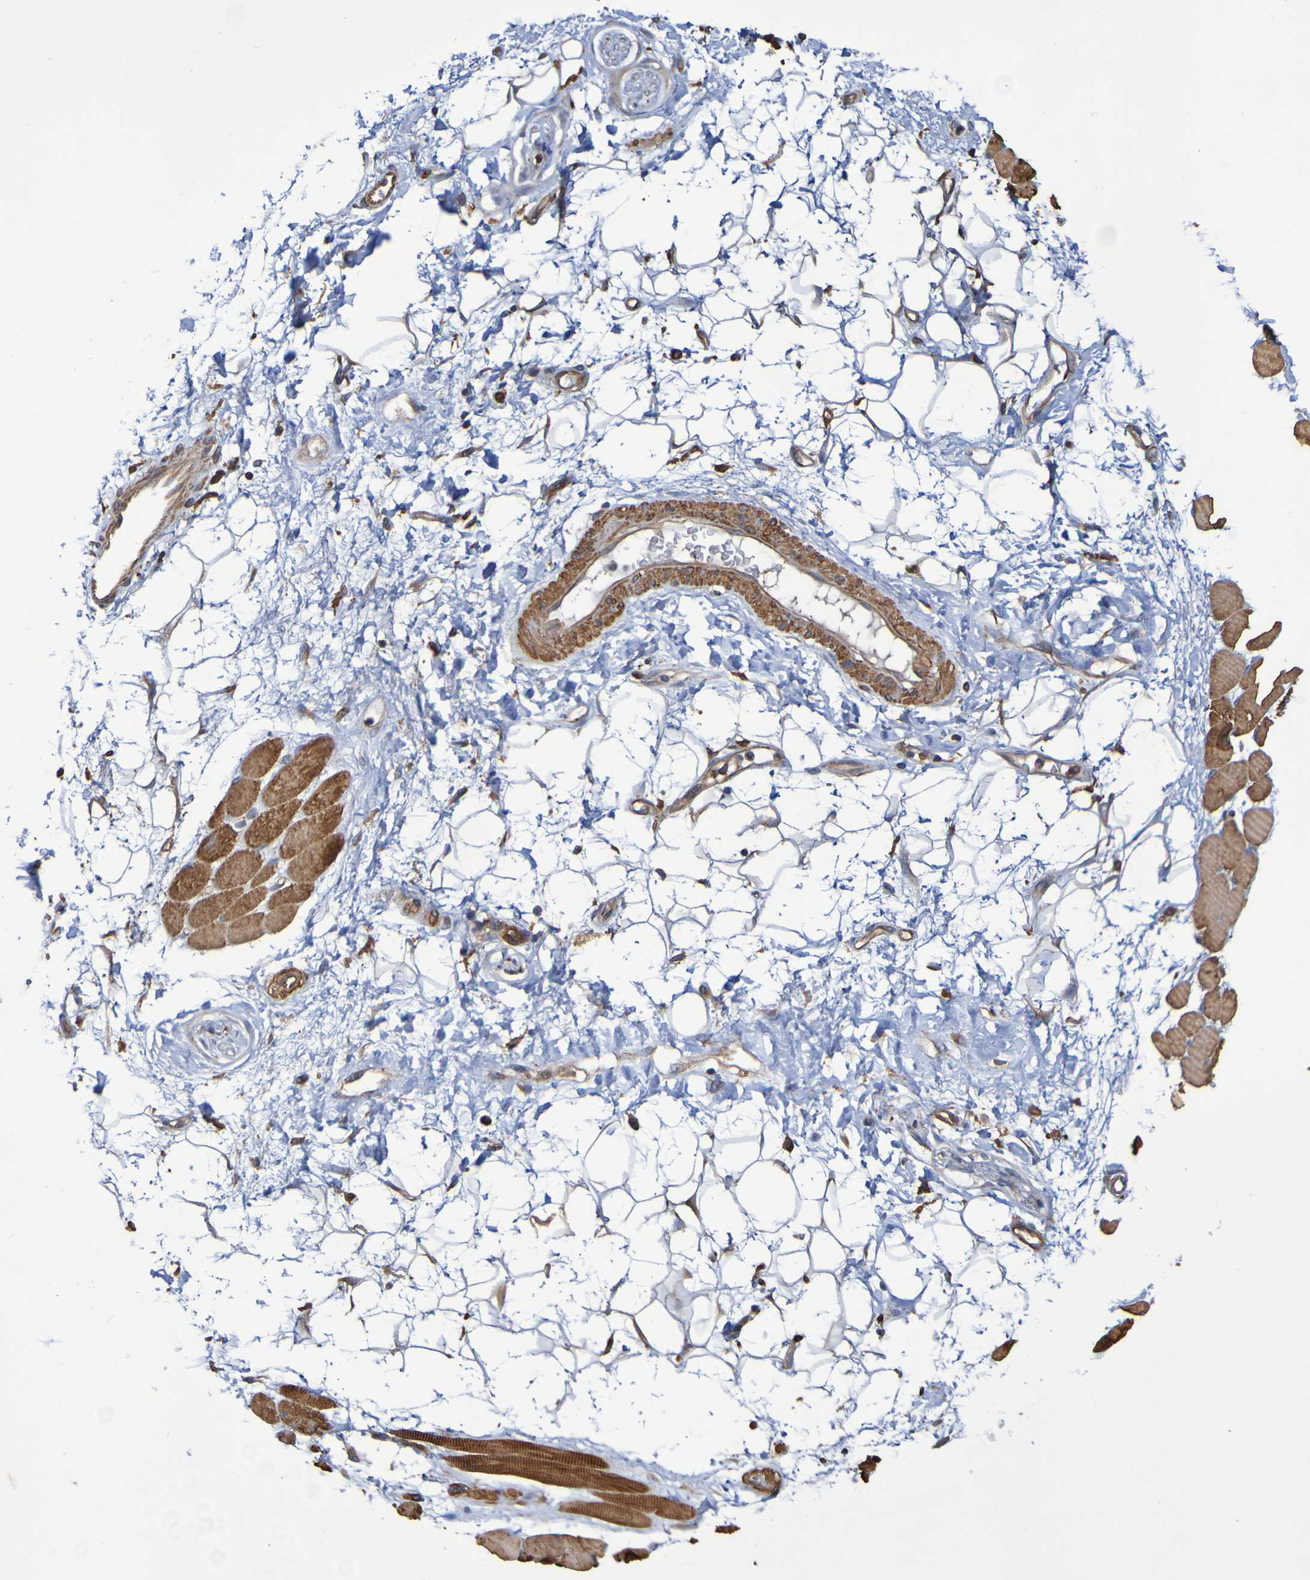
{"staining": {"intensity": "moderate", "quantity": ">75%", "location": "cytoplasmic/membranous"}, "tissue": "skeletal muscle", "cell_type": "Myocytes", "image_type": "normal", "snomed": [{"axis": "morphology", "description": "Normal tissue, NOS"}, {"axis": "topography", "description": "Skeletal muscle"}, {"axis": "topography", "description": "Peripheral nerve tissue"}], "caption": "Benign skeletal muscle demonstrates moderate cytoplasmic/membranous staining in about >75% of myocytes, visualized by immunohistochemistry.", "gene": "RAB11A", "patient": {"sex": "female", "age": 84}}